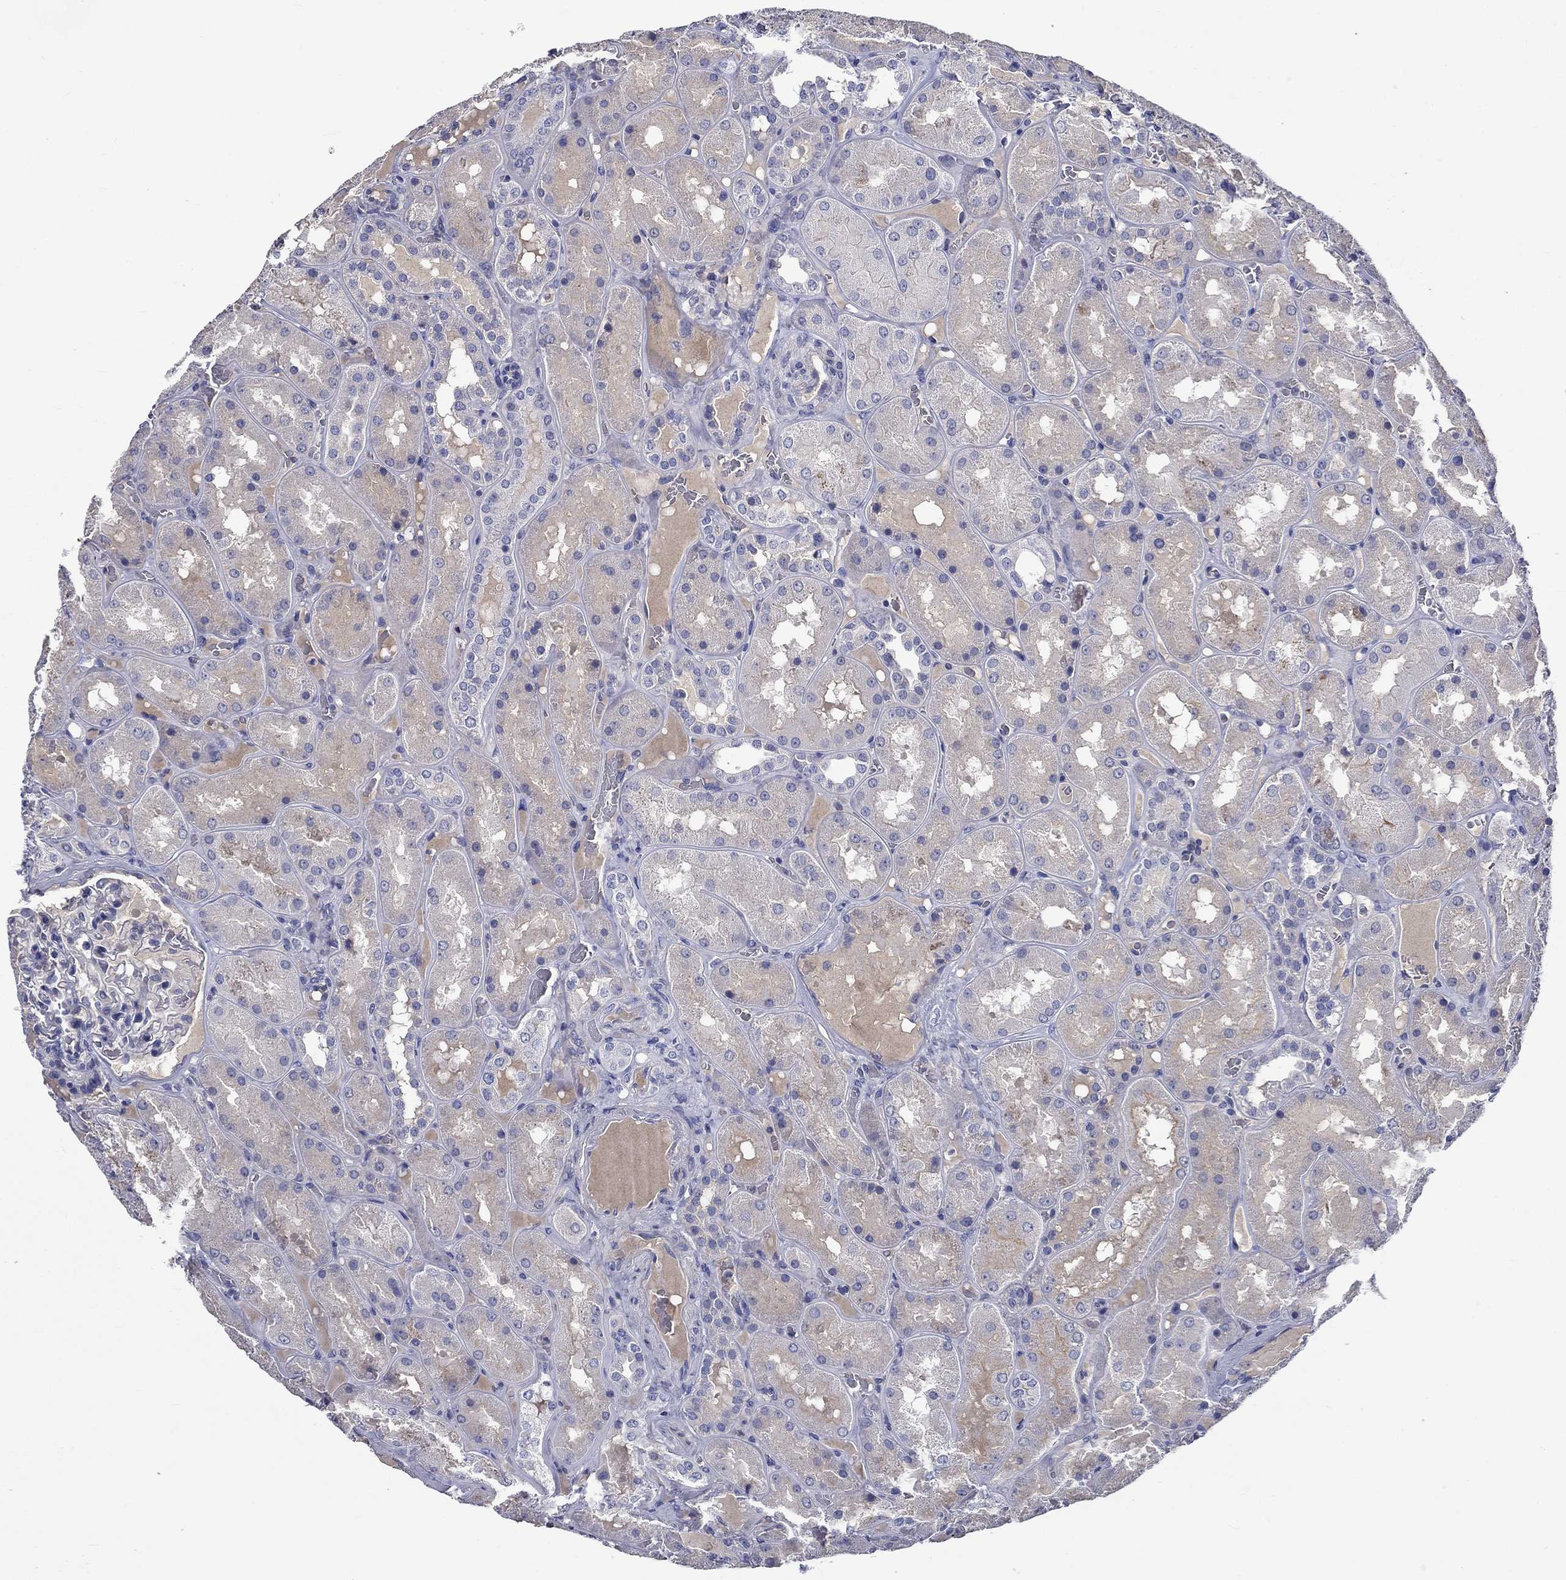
{"staining": {"intensity": "negative", "quantity": "none", "location": "none"}, "tissue": "kidney", "cell_type": "Cells in glomeruli", "image_type": "normal", "snomed": [{"axis": "morphology", "description": "Normal tissue, NOS"}, {"axis": "topography", "description": "Kidney"}], "caption": "High magnification brightfield microscopy of benign kidney stained with DAB (brown) and counterstained with hematoxylin (blue): cells in glomeruli show no significant expression. Brightfield microscopy of immunohistochemistry (IHC) stained with DAB (3,3'-diaminobenzidine) (brown) and hematoxylin (blue), captured at high magnification.", "gene": "CNDP1", "patient": {"sex": "male", "age": 73}}